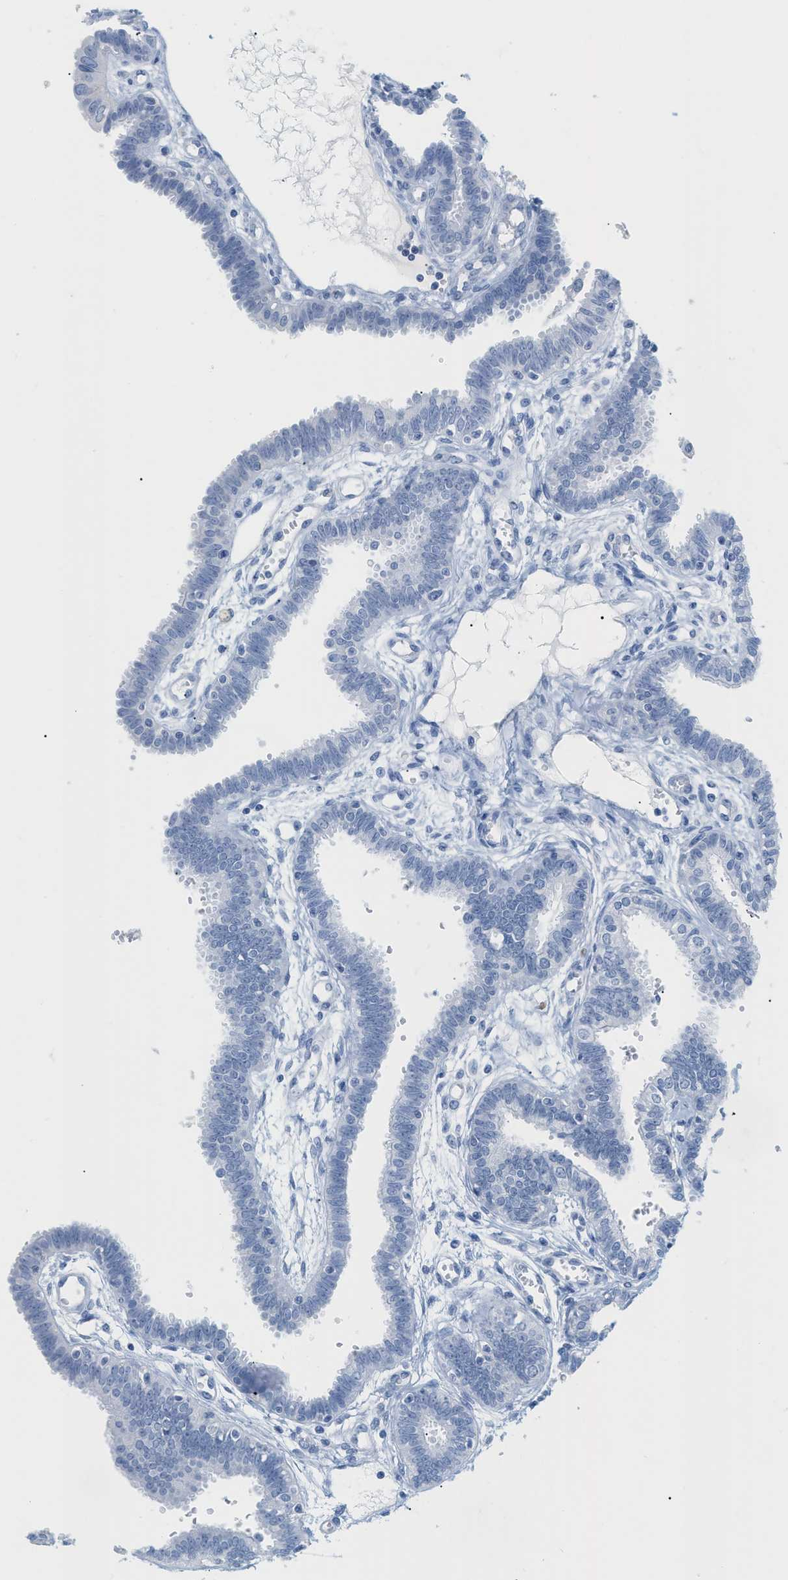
{"staining": {"intensity": "negative", "quantity": "none", "location": "none"}, "tissue": "fallopian tube", "cell_type": "Glandular cells", "image_type": "normal", "snomed": [{"axis": "morphology", "description": "Normal tissue, NOS"}, {"axis": "topography", "description": "Fallopian tube"}], "caption": "IHC of benign human fallopian tube demonstrates no expression in glandular cells. (DAB (3,3'-diaminobenzidine) immunohistochemistry, high magnification).", "gene": "PAPPA", "patient": {"sex": "female", "age": 32}}